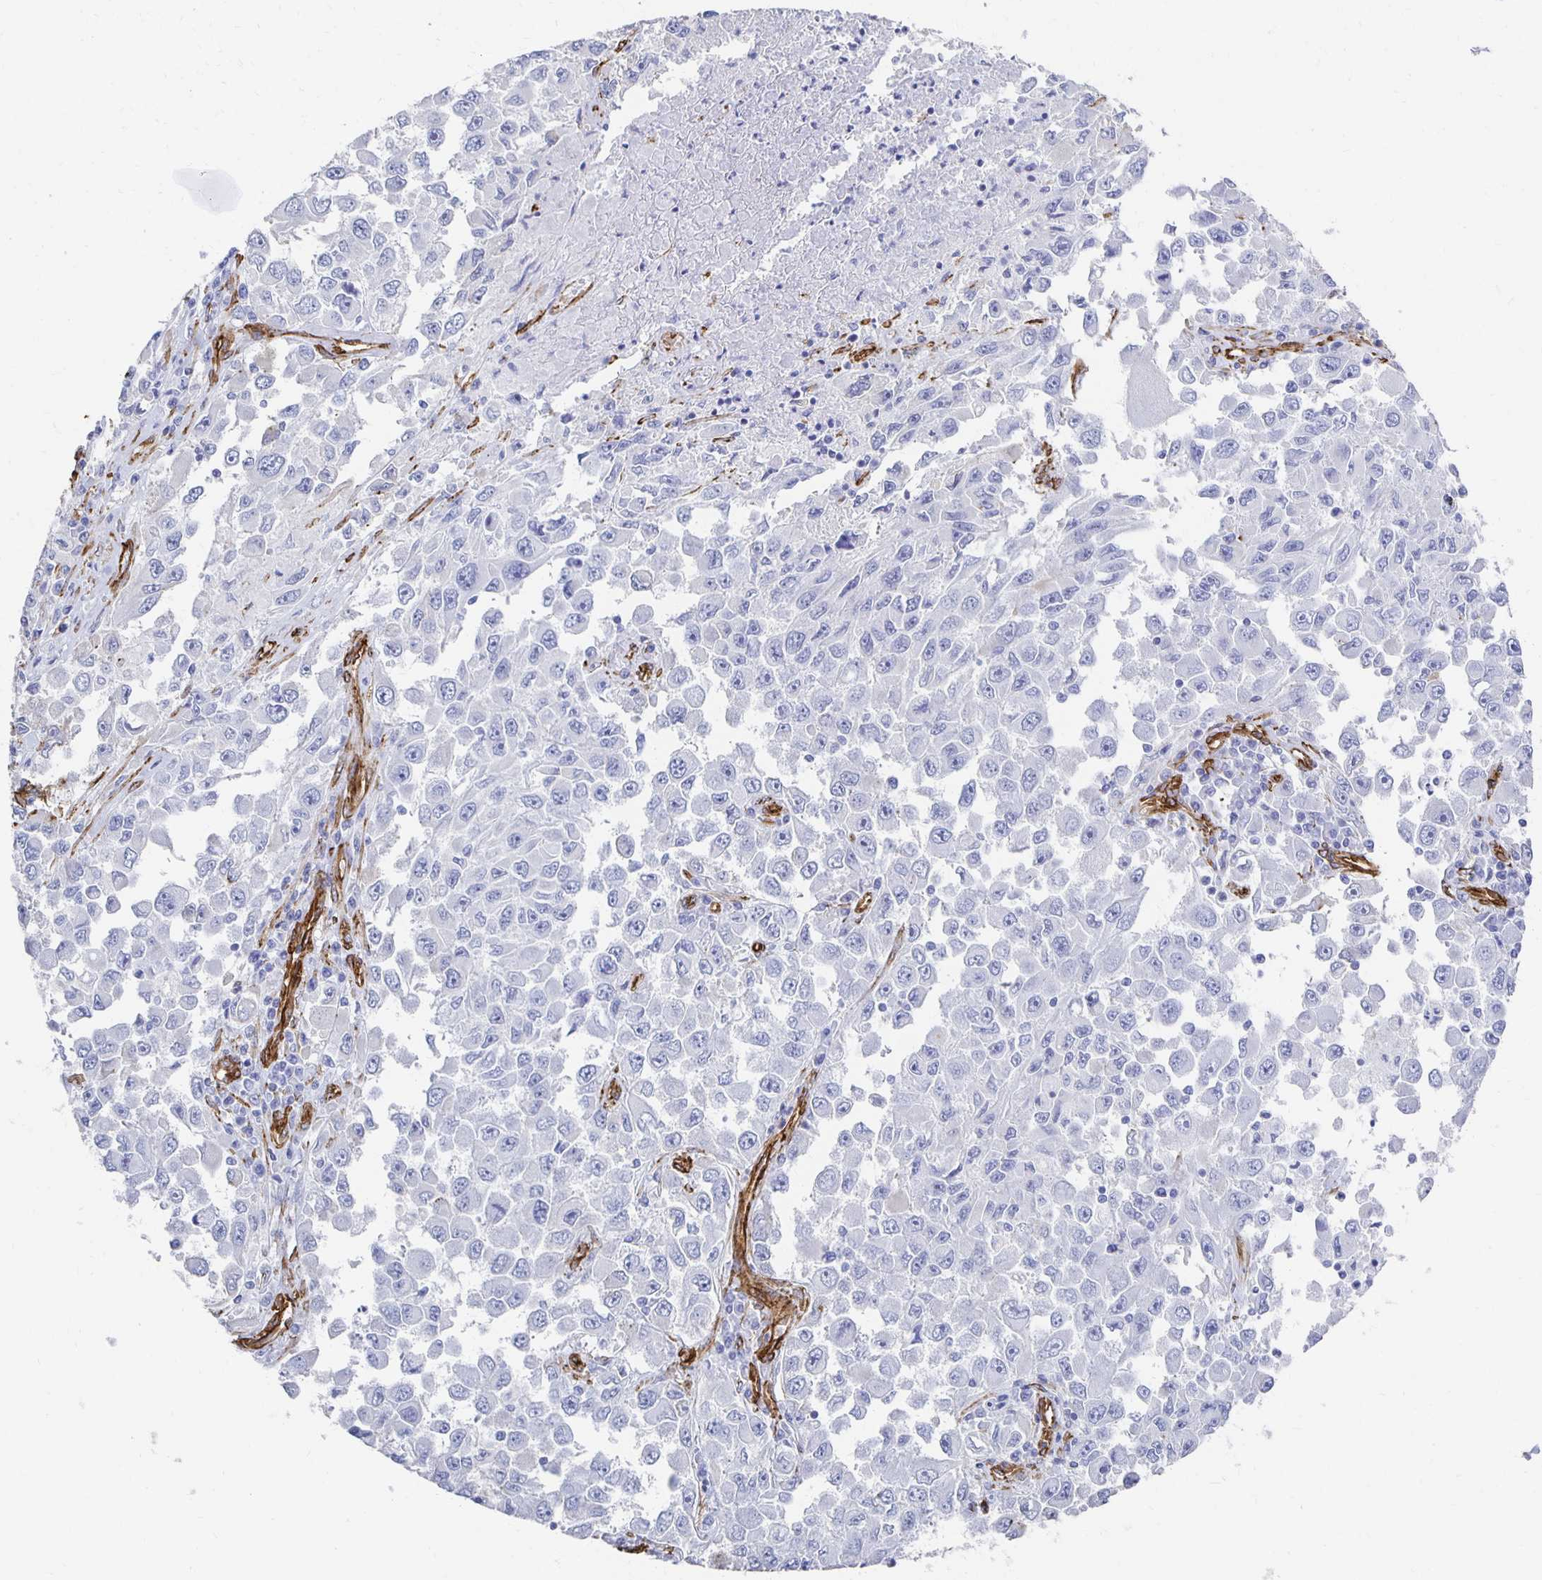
{"staining": {"intensity": "negative", "quantity": "none", "location": "none"}, "tissue": "melanoma", "cell_type": "Tumor cells", "image_type": "cancer", "snomed": [{"axis": "morphology", "description": "Malignant melanoma, Metastatic site"}, {"axis": "topography", "description": "Lymph node"}], "caption": "The photomicrograph exhibits no staining of tumor cells in malignant melanoma (metastatic site).", "gene": "VIPR2", "patient": {"sex": "female", "age": 67}}